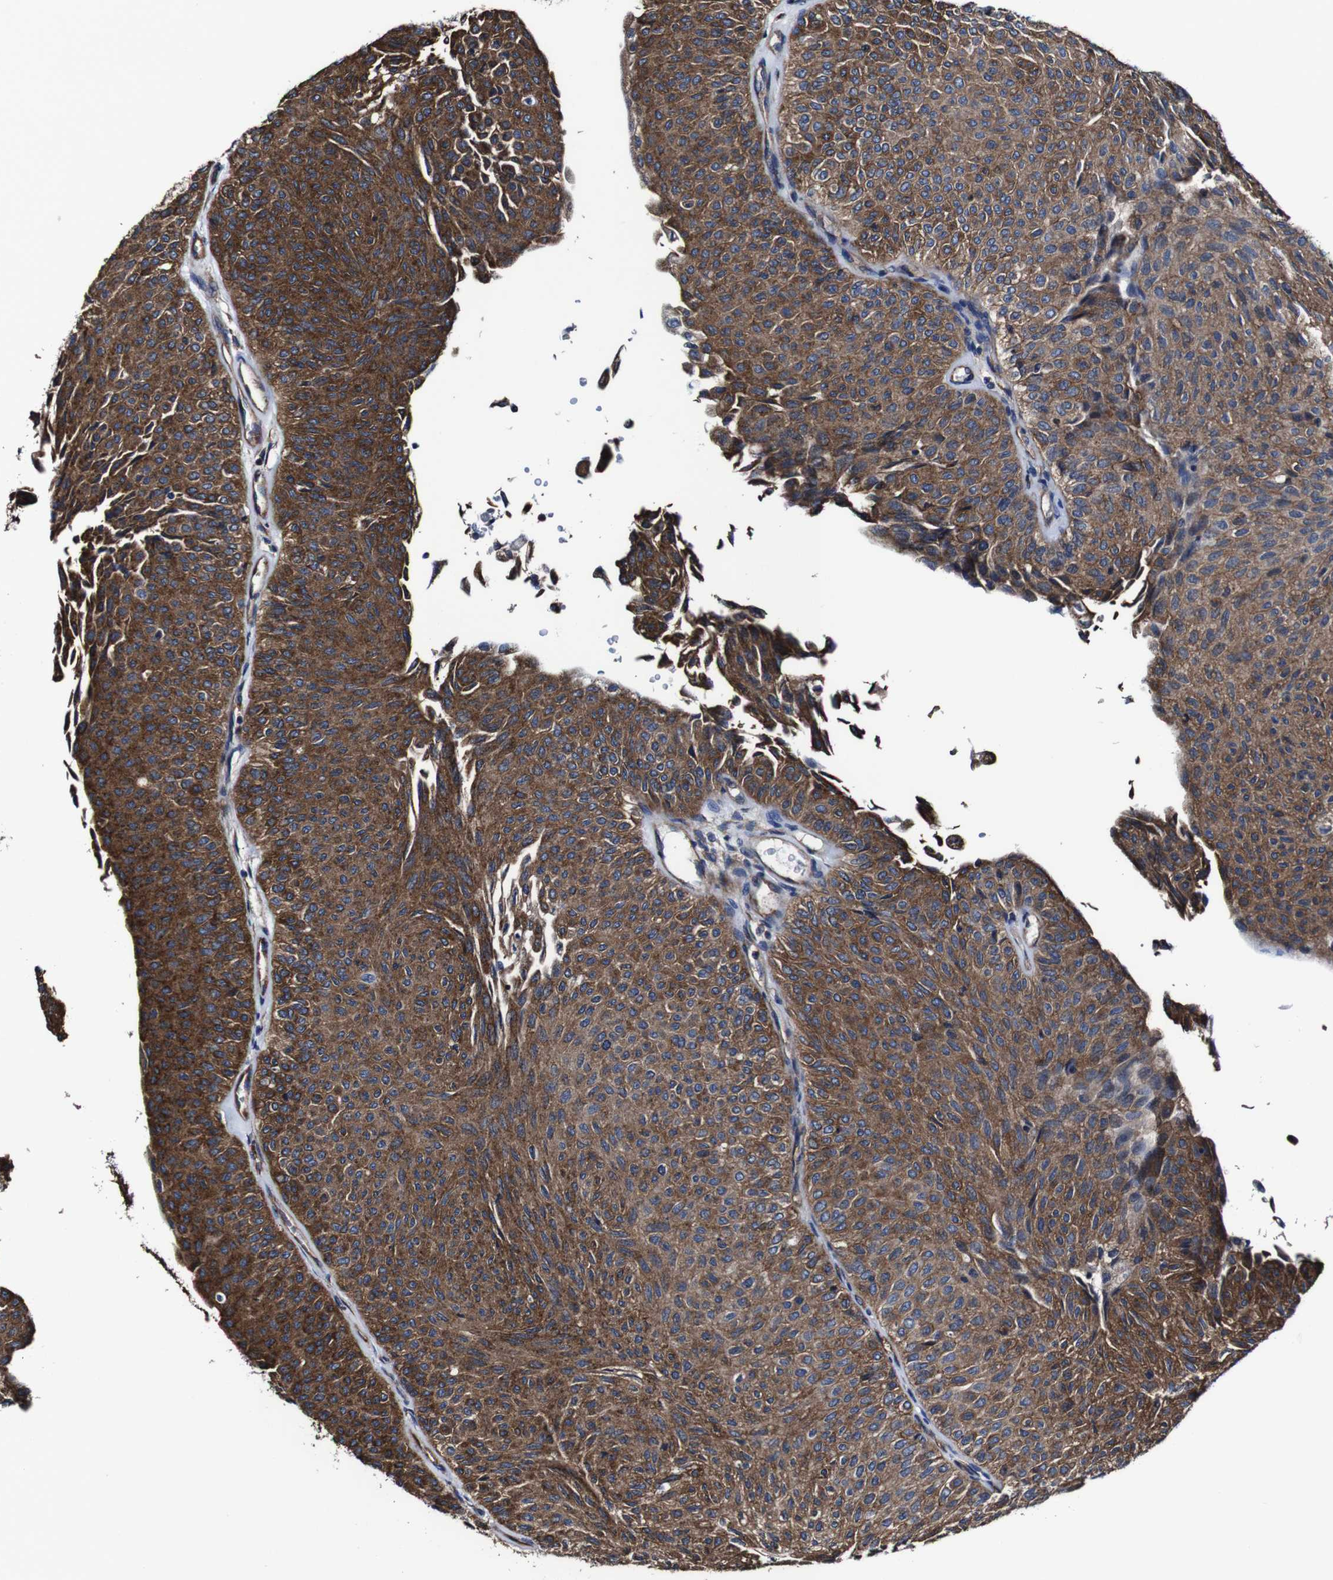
{"staining": {"intensity": "strong", "quantity": "25%-75%", "location": "cytoplasmic/membranous"}, "tissue": "urothelial cancer", "cell_type": "Tumor cells", "image_type": "cancer", "snomed": [{"axis": "morphology", "description": "Urothelial carcinoma, Low grade"}, {"axis": "topography", "description": "Urinary bladder"}], "caption": "Strong cytoplasmic/membranous protein positivity is seen in approximately 25%-75% of tumor cells in urothelial cancer.", "gene": "CSF1R", "patient": {"sex": "male", "age": 78}}